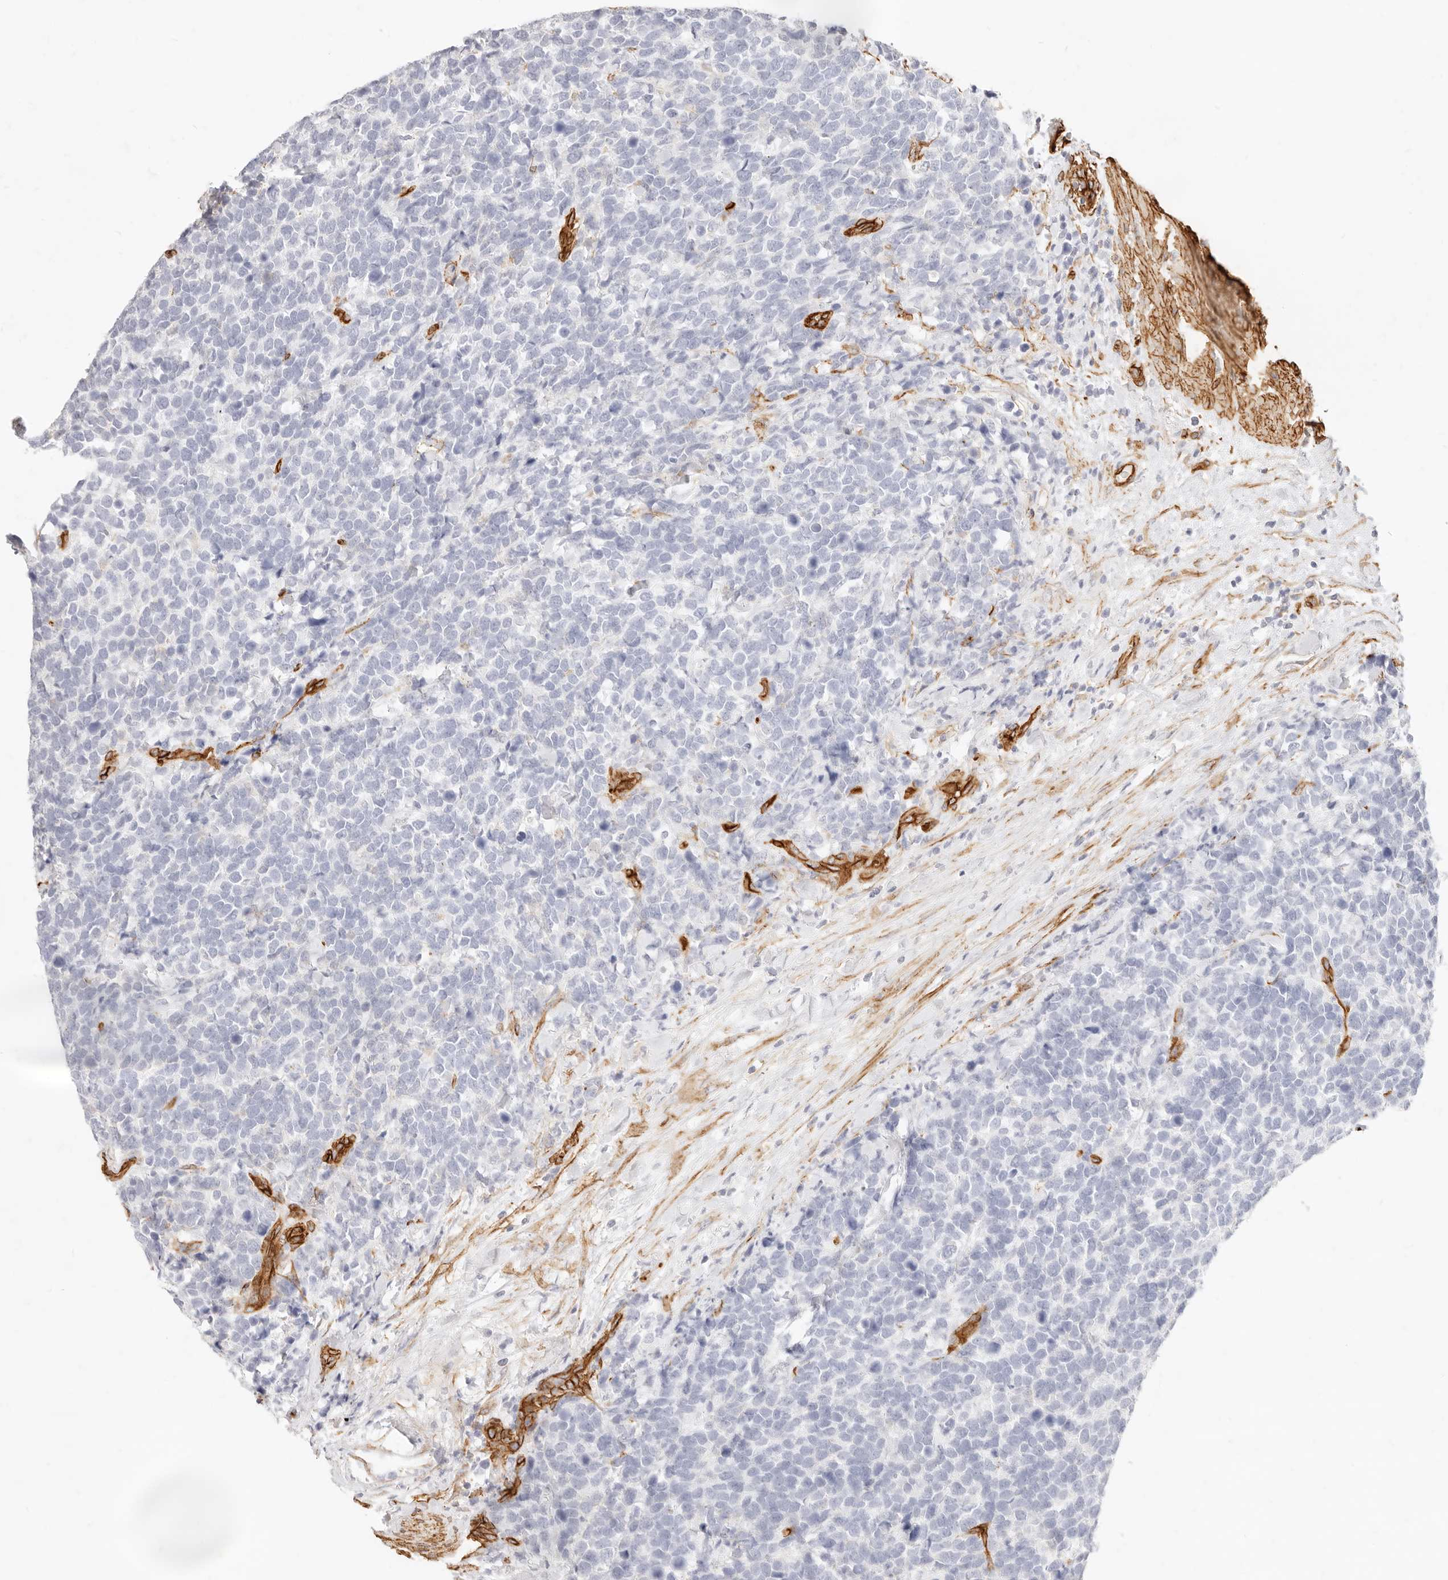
{"staining": {"intensity": "negative", "quantity": "none", "location": "none"}, "tissue": "urothelial cancer", "cell_type": "Tumor cells", "image_type": "cancer", "snomed": [{"axis": "morphology", "description": "Urothelial carcinoma, High grade"}, {"axis": "topography", "description": "Urinary bladder"}], "caption": "IHC histopathology image of human urothelial cancer stained for a protein (brown), which exhibits no positivity in tumor cells.", "gene": "NUS1", "patient": {"sex": "female", "age": 82}}